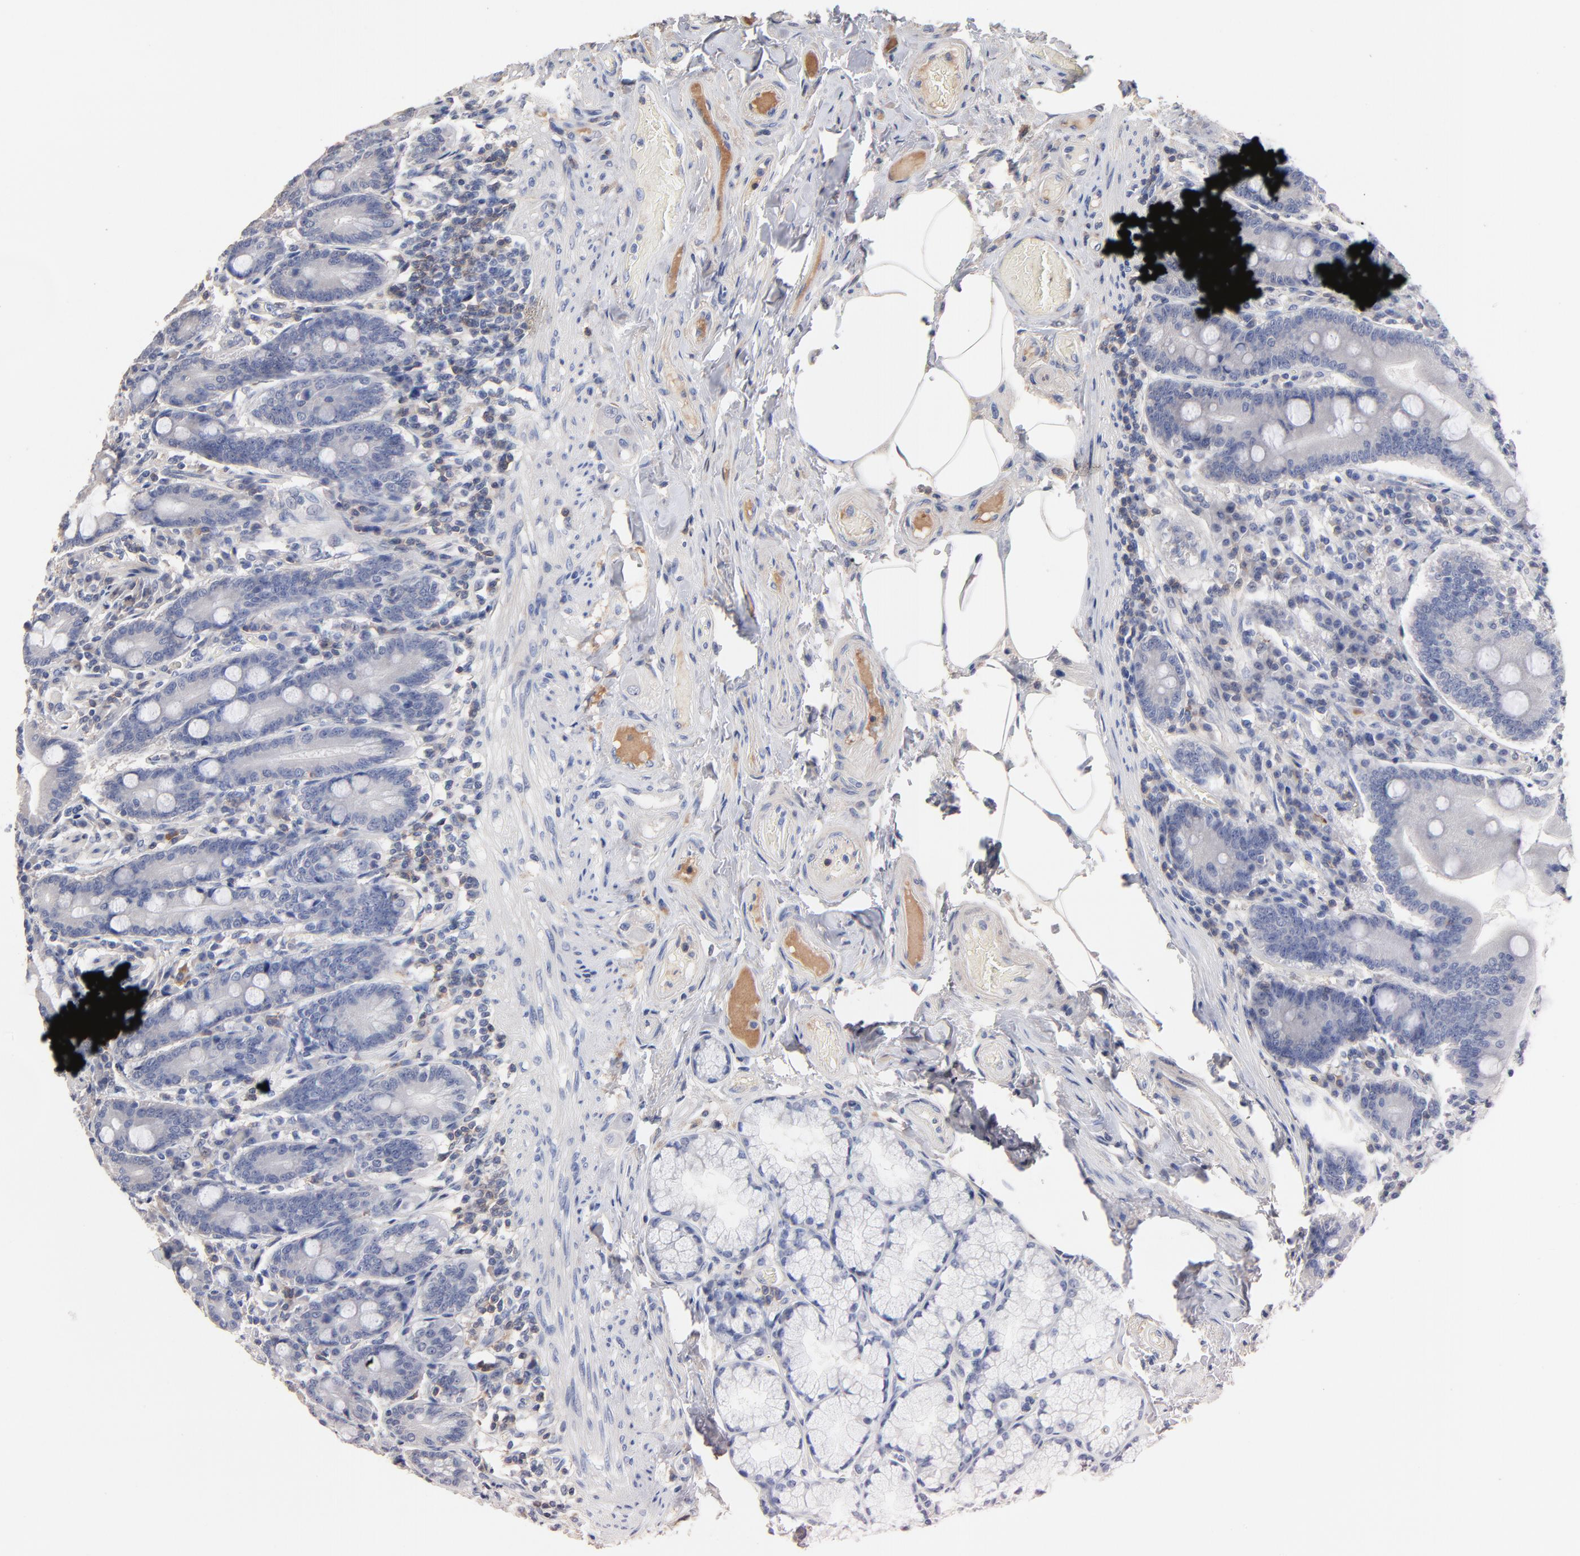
{"staining": {"intensity": "negative", "quantity": "none", "location": "none"}, "tissue": "duodenum", "cell_type": "Glandular cells", "image_type": "normal", "snomed": [{"axis": "morphology", "description": "Normal tissue, NOS"}, {"axis": "topography", "description": "Duodenum"}], "caption": "Duodenum stained for a protein using immunohistochemistry reveals no expression glandular cells.", "gene": "TRAT1", "patient": {"sex": "female", "age": 64}}